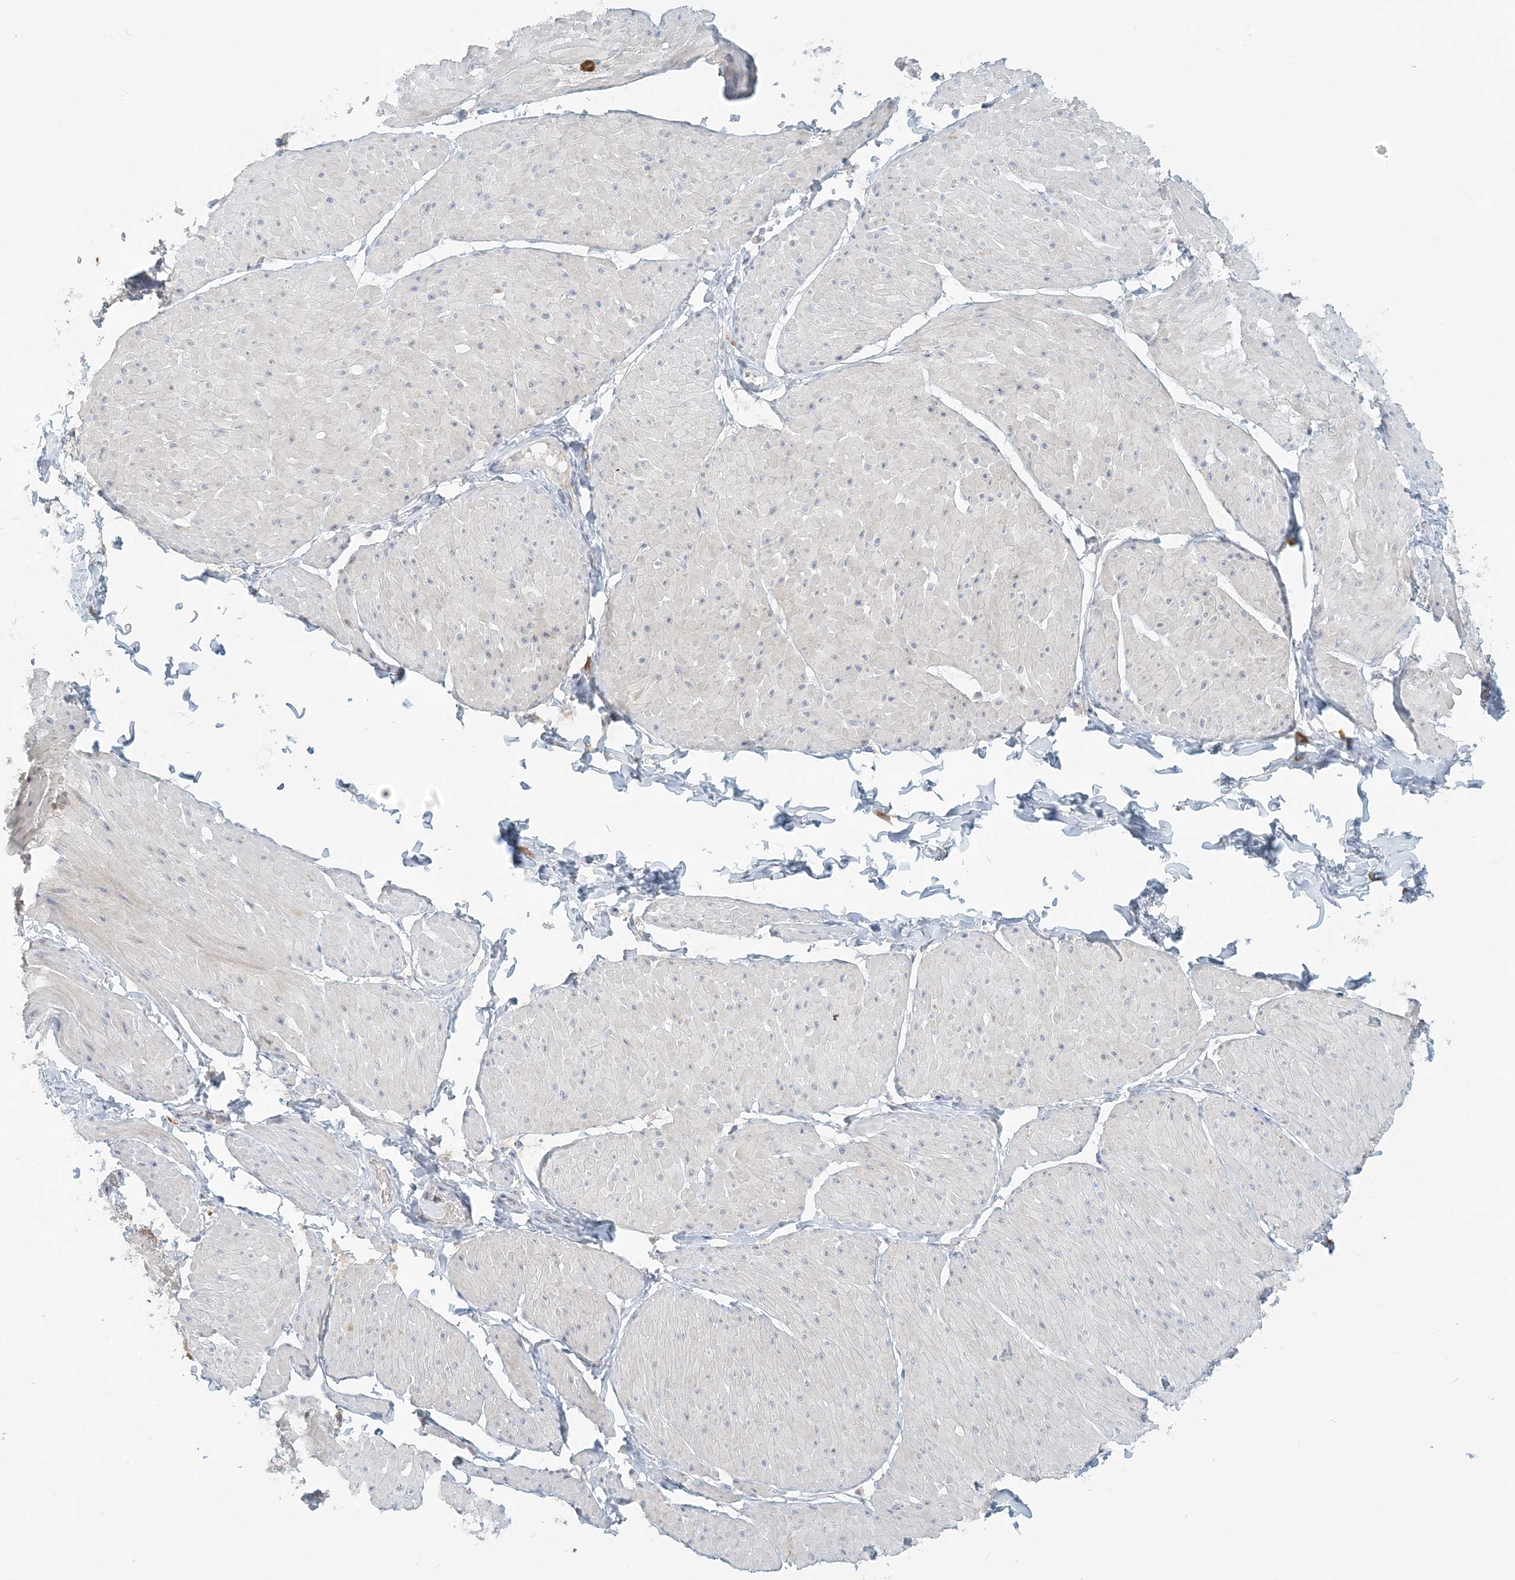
{"staining": {"intensity": "negative", "quantity": "none", "location": "none"}, "tissue": "smooth muscle", "cell_type": "Smooth muscle cells", "image_type": "normal", "snomed": [{"axis": "morphology", "description": "Urothelial carcinoma, High grade"}, {"axis": "topography", "description": "Urinary bladder"}], "caption": "A high-resolution micrograph shows immunohistochemistry staining of benign smooth muscle, which exhibits no significant positivity in smooth muscle cells. Nuclei are stained in blue.", "gene": "NAA11", "patient": {"sex": "male", "age": 46}}